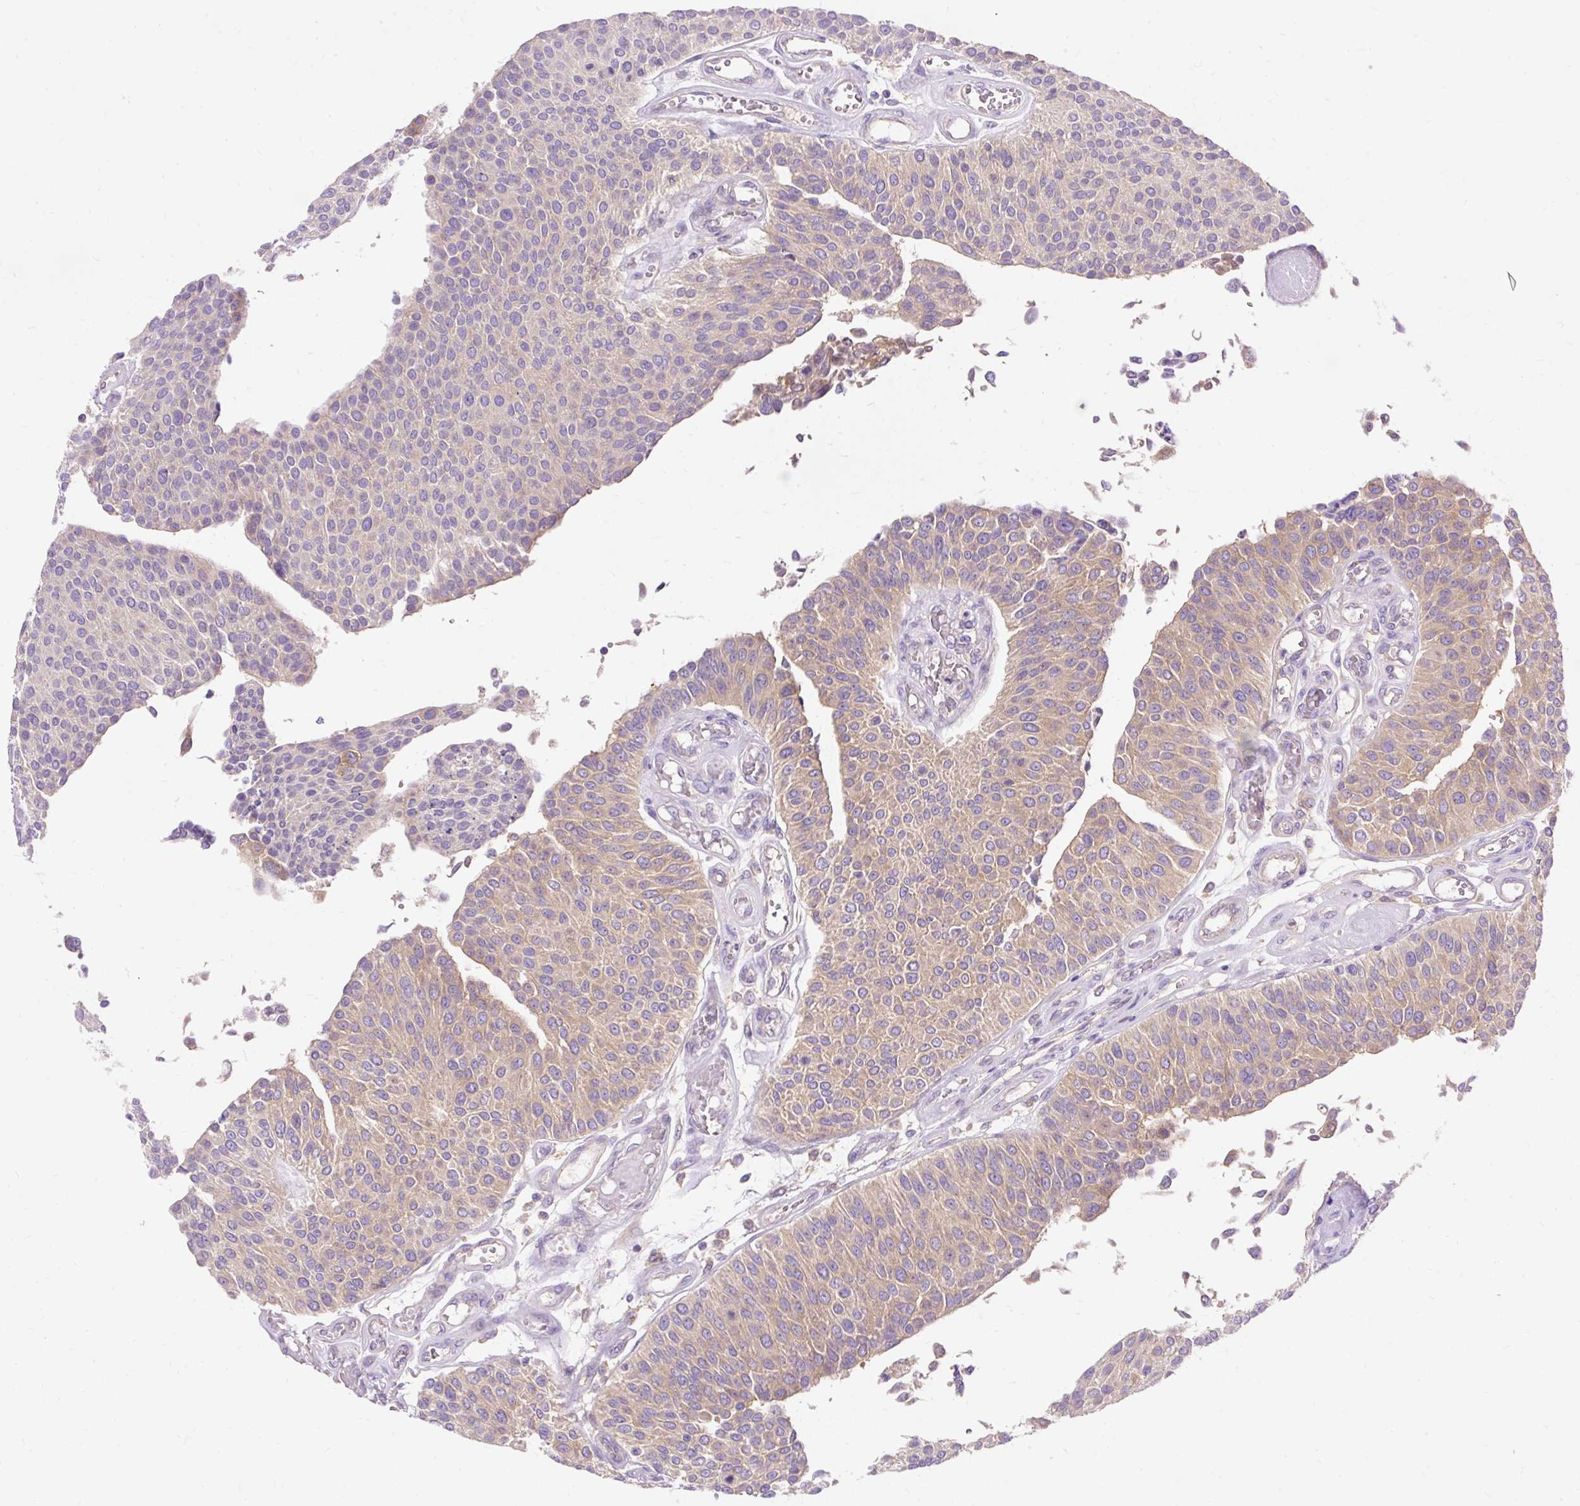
{"staining": {"intensity": "weak", "quantity": "25%-75%", "location": "cytoplasmic/membranous"}, "tissue": "urothelial cancer", "cell_type": "Tumor cells", "image_type": "cancer", "snomed": [{"axis": "morphology", "description": "Urothelial carcinoma, NOS"}, {"axis": "topography", "description": "Urinary bladder"}], "caption": "Transitional cell carcinoma tissue shows weak cytoplasmic/membranous expression in about 25%-75% of tumor cells", "gene": "OR4K15", "patient": {"sex": "male", "age": 55}}